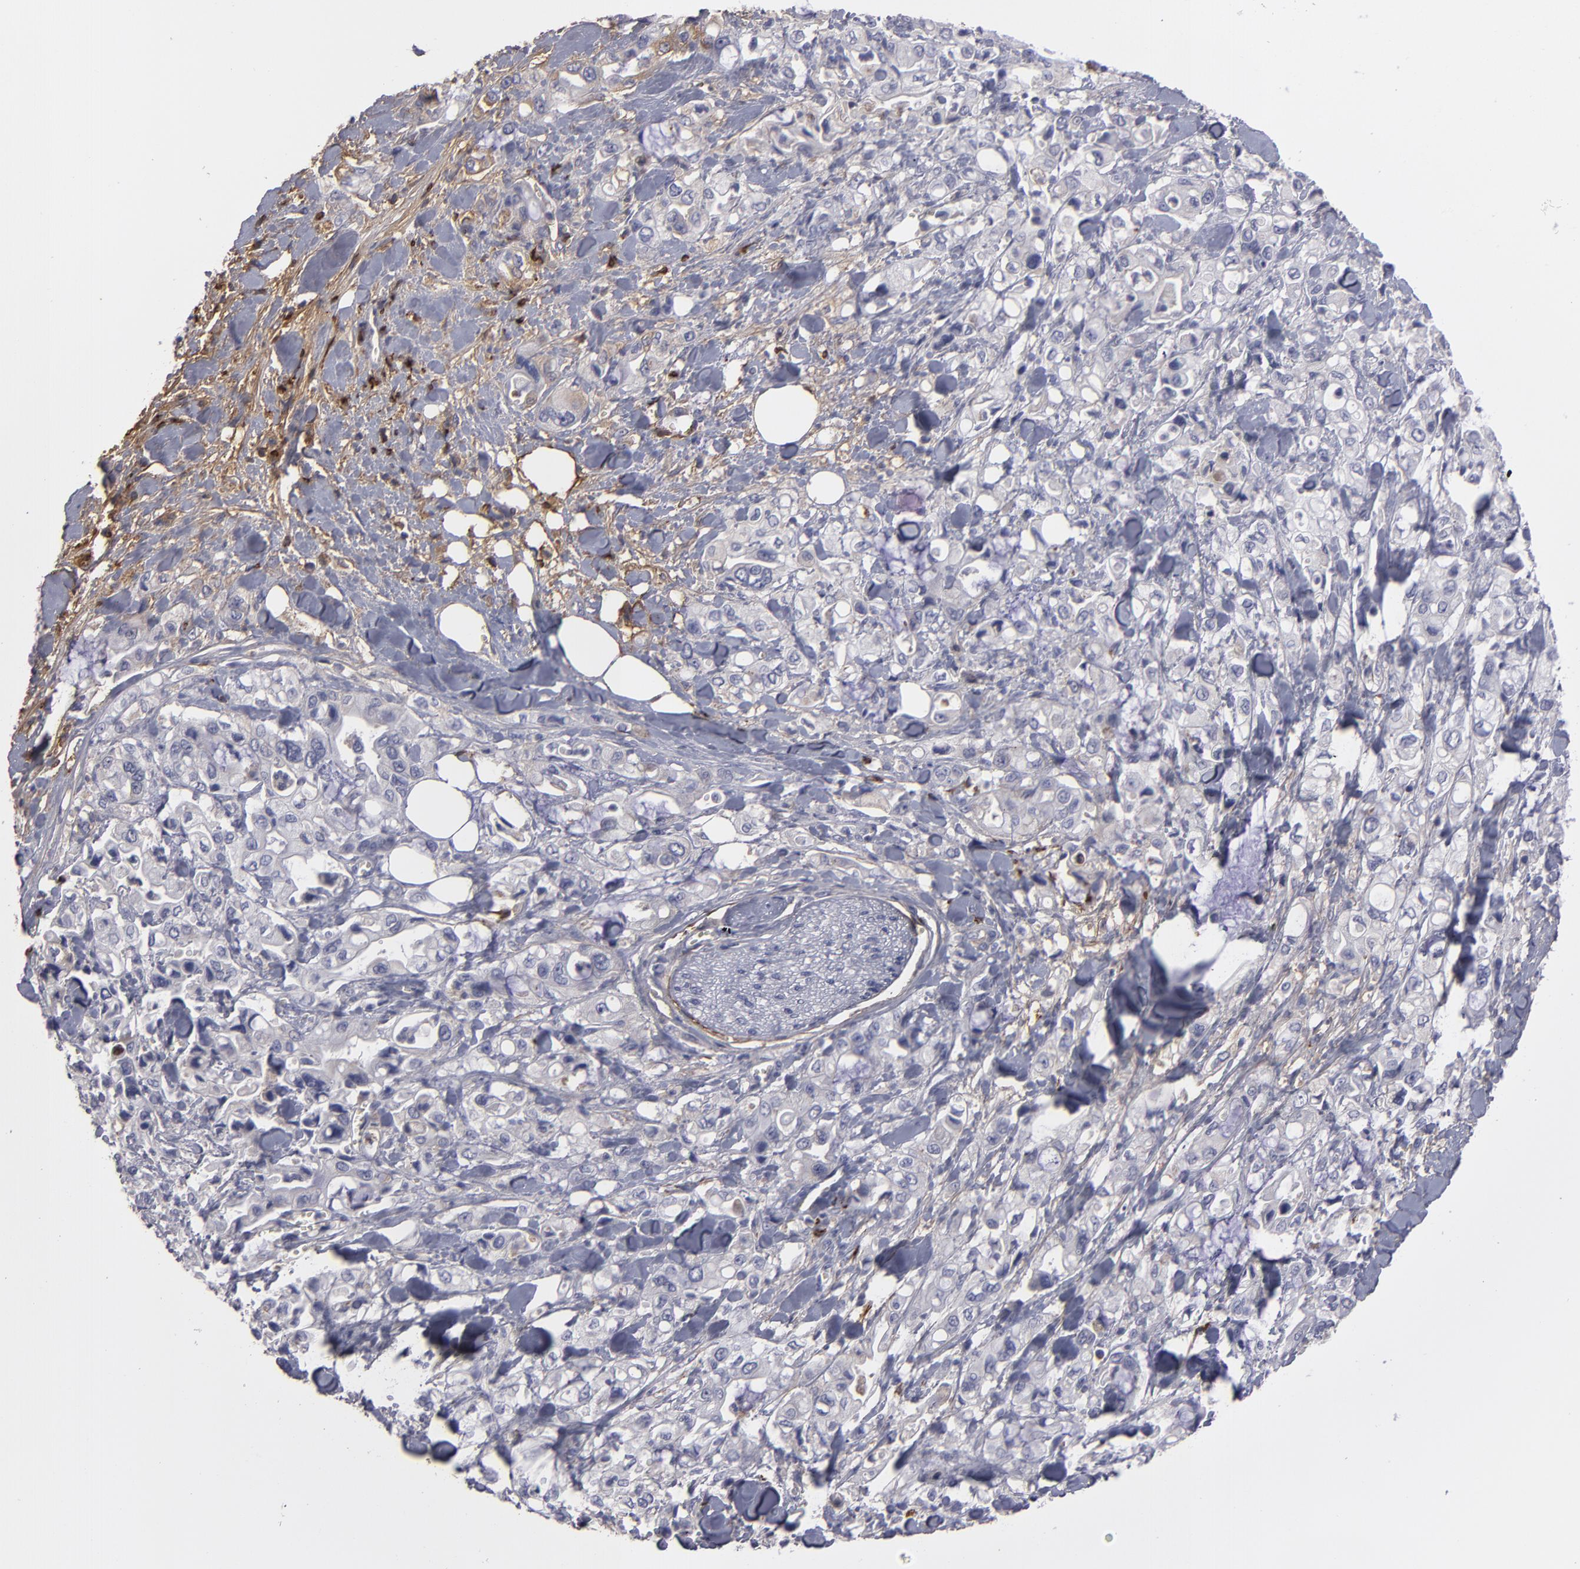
{"staining": {"intensity": "negative", "quantity": "none", "location": "none"}, "tissue": "pancreatic cancer", "cell_type": "Tumor cells", "image_type": "cancer", "snomed": [{"axis": "morphology", "description": "Adenocarcinoma, NOS"}, {"axis": "topography", "description": "Pancreas"}], "caption": "IHC of pancreatic cancer exhibits no positivity in tumor cells. (Stains: DAB (3,3'-diaminobenzidine) immunohistochemistry with hematoxylin counter stain, Microscopy: brightfield microscopy at high magnification).", "gene": "FBLN1", "patient": {"sex": "male", "age": 70}}